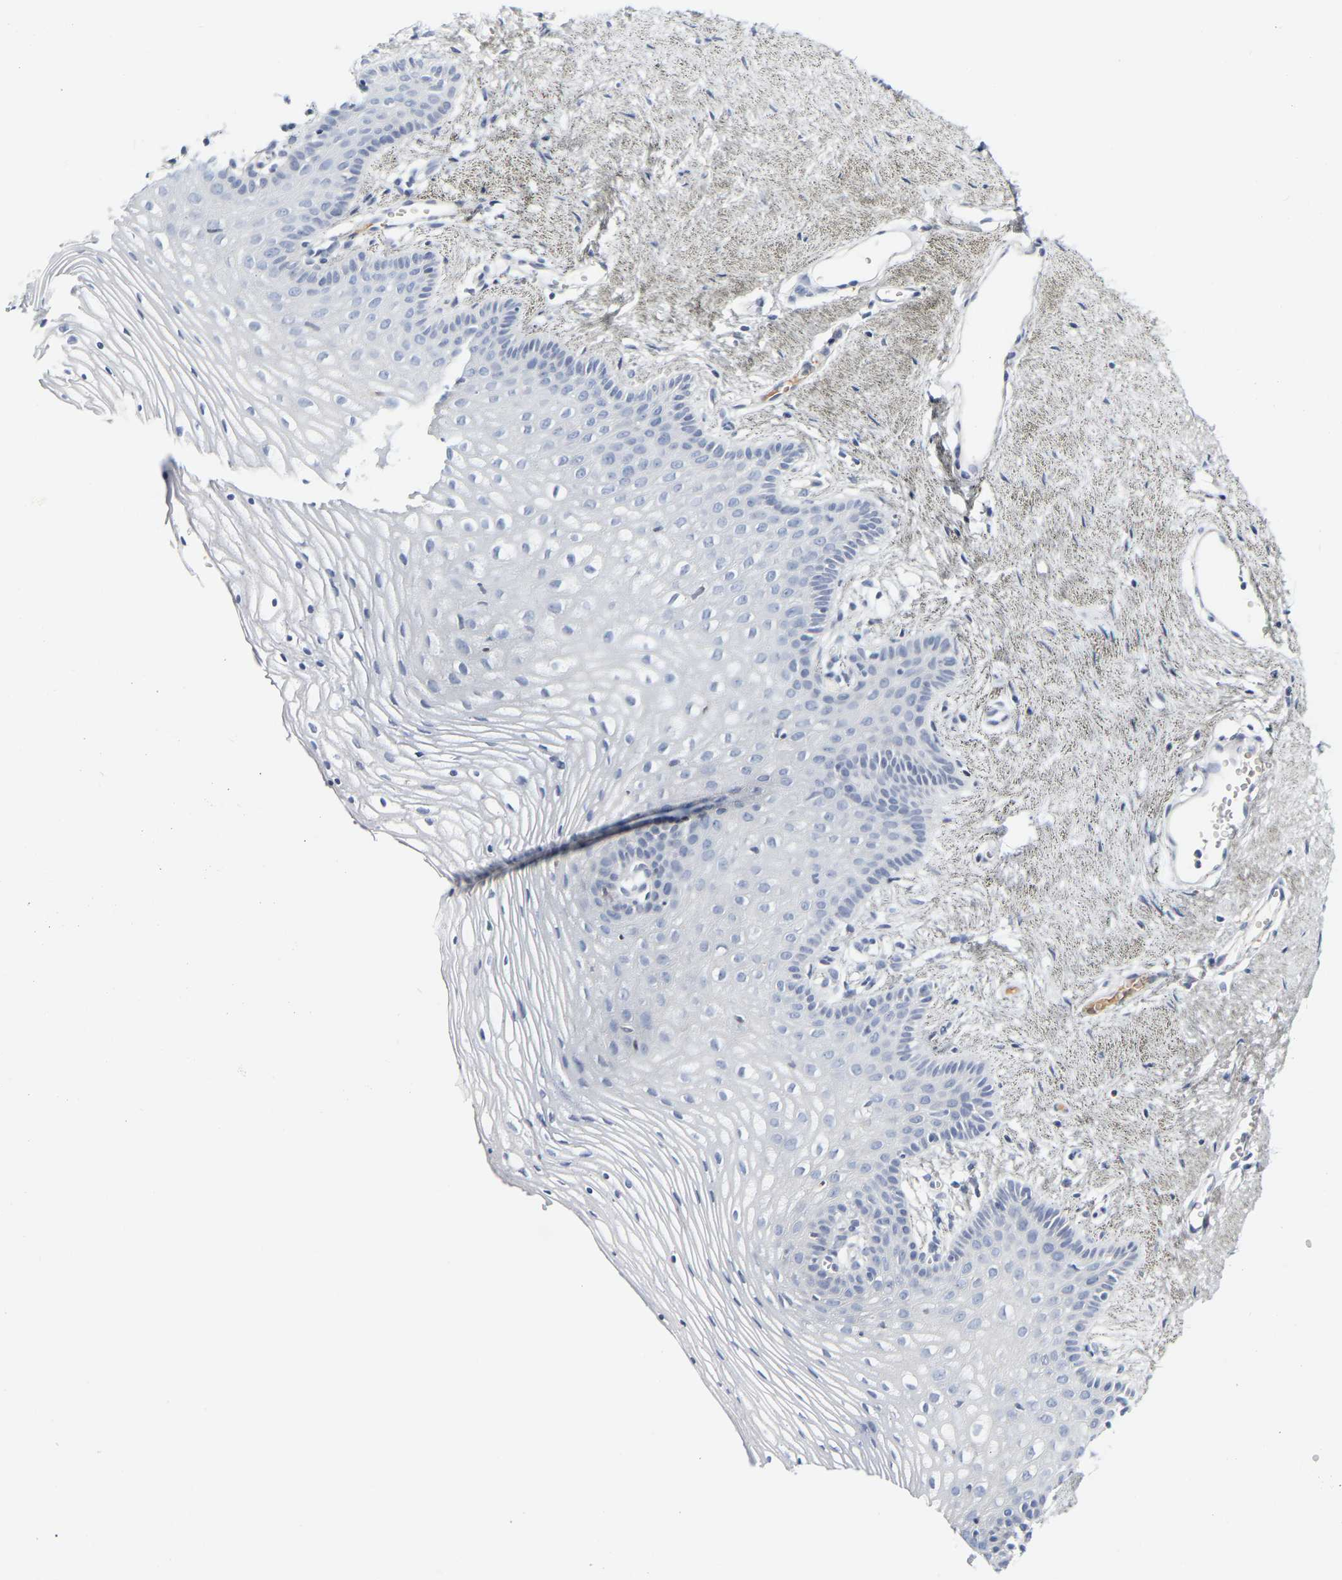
{"staining": {"intensity": "negative", "quantity": "none", "location": "none"}, "tissue": "vagina", "cell_type": "Squamous epithelial cells", "image_type": "normal", "snomed": [{"axis": "morphology", "description": "Normal tissue, NOS"}, {"axis": "topography", "description": "Vagina"}], "caption": "IHC image of normal vagina stained for a protein (brown), which displays no staining in squamous epithelial cells. The staining is performed using DAB brown chromogen with nuclei counter-stained in using hematoxylin.", "gene": "GNAS", "patient": {"sex": "female", "age": 32}}